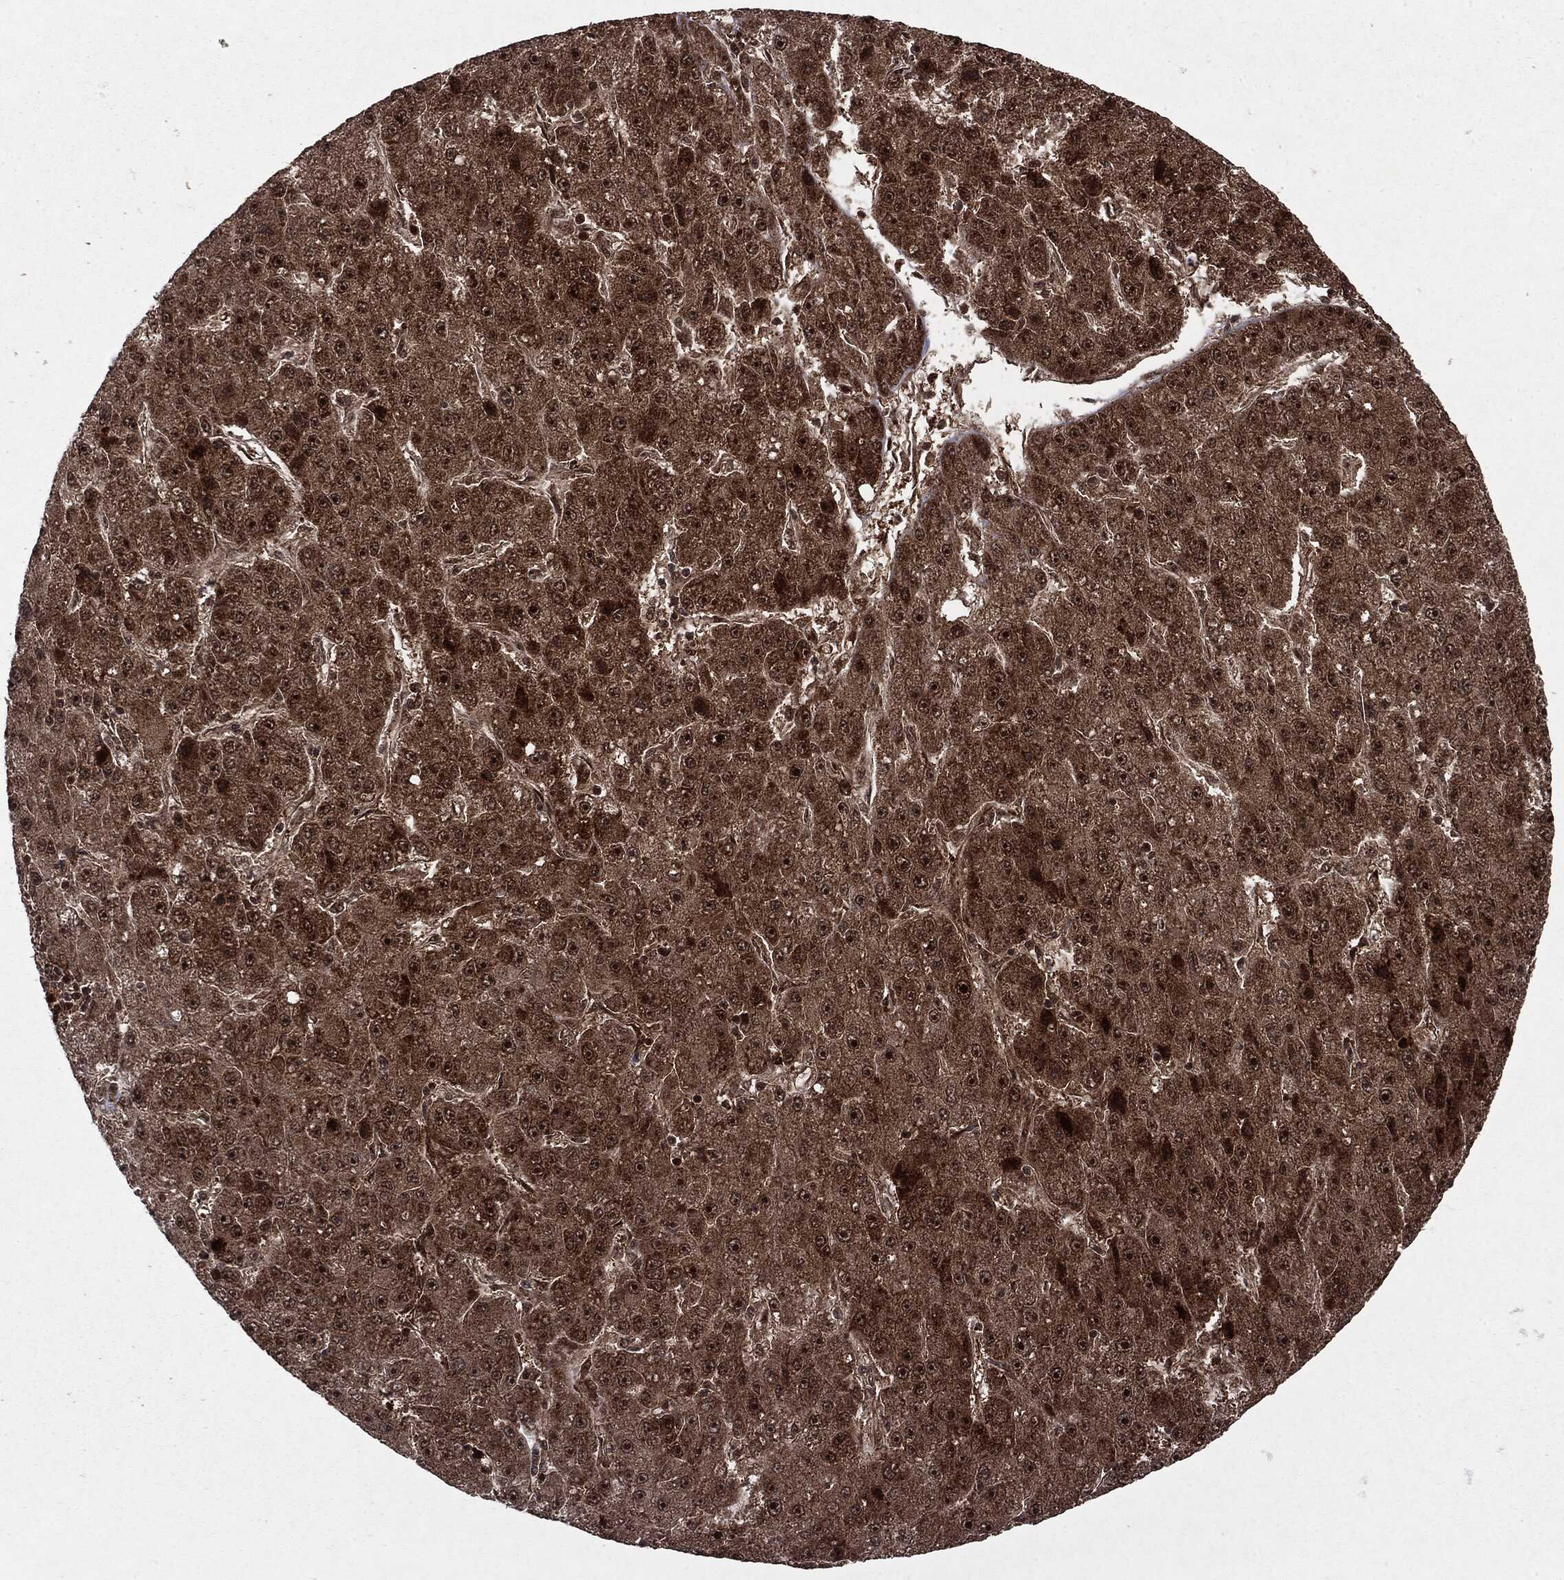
{"staining": {"intensity": "moderate", "quantity": ">75%", "location": "cytoplasmic/membranous,nuclear"}, "tissue": "liver cancer", "cell_type": "Tumor cells", "image_type": "cancer", "snomed": [{"axis": "morphology", "description": "Carcinoma, Hepatocellular, NOS"}, {"axis": "topography", "description": "Liver"}], "caption": "Brown immunohistochemical staining in human hepatocellular carcinoma (liver) demonstrates moderate cytoplasmic/membranous and nuclear expression in about >75% of tumor cells.", "gene": "OTUB1", "patient": {"sex": "male", "age": 67}}